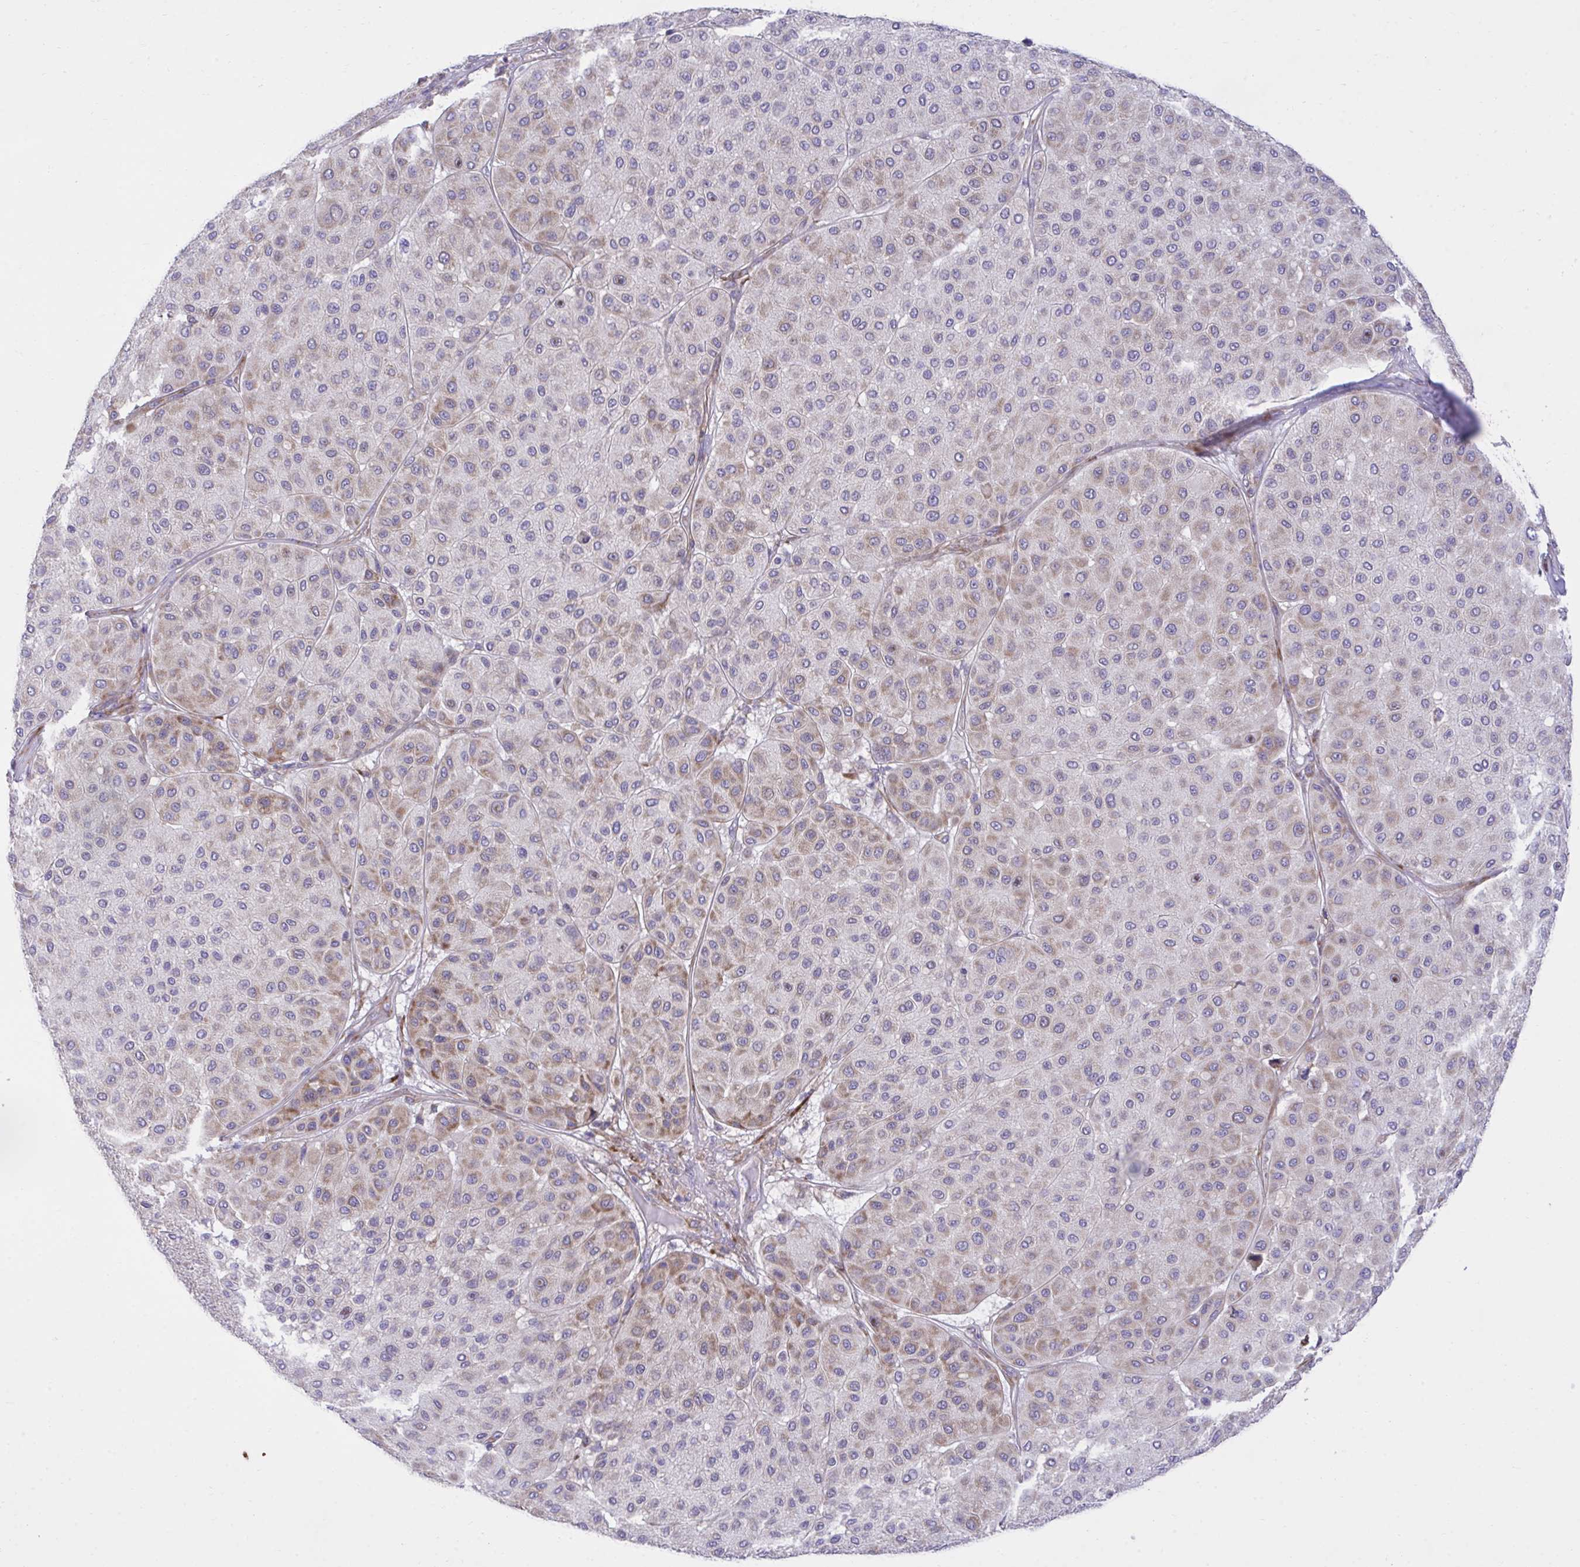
{"staining": {"intensity": "moderate", "quantity": "<25%", "location": "cytoplasmic/membranous"}, "tissue": "melanoma", "cell_type": "Tumor cells", "image_type": "cancer", "snomed": [{"axis": "morphology", "description": "Malignant melanoma, Metastatic site"}, {"axis": "topography", "description": "Smooth muscle"}], "caption": "Malignant melanoma (metastatic site) was stained to show a protein in brown. There is low levels of moderate cytoplasmic/membranous positivity in about <25% of tumor cells.", "gene": "RPS15", "patient": {"sex": "male", "age": 41}}